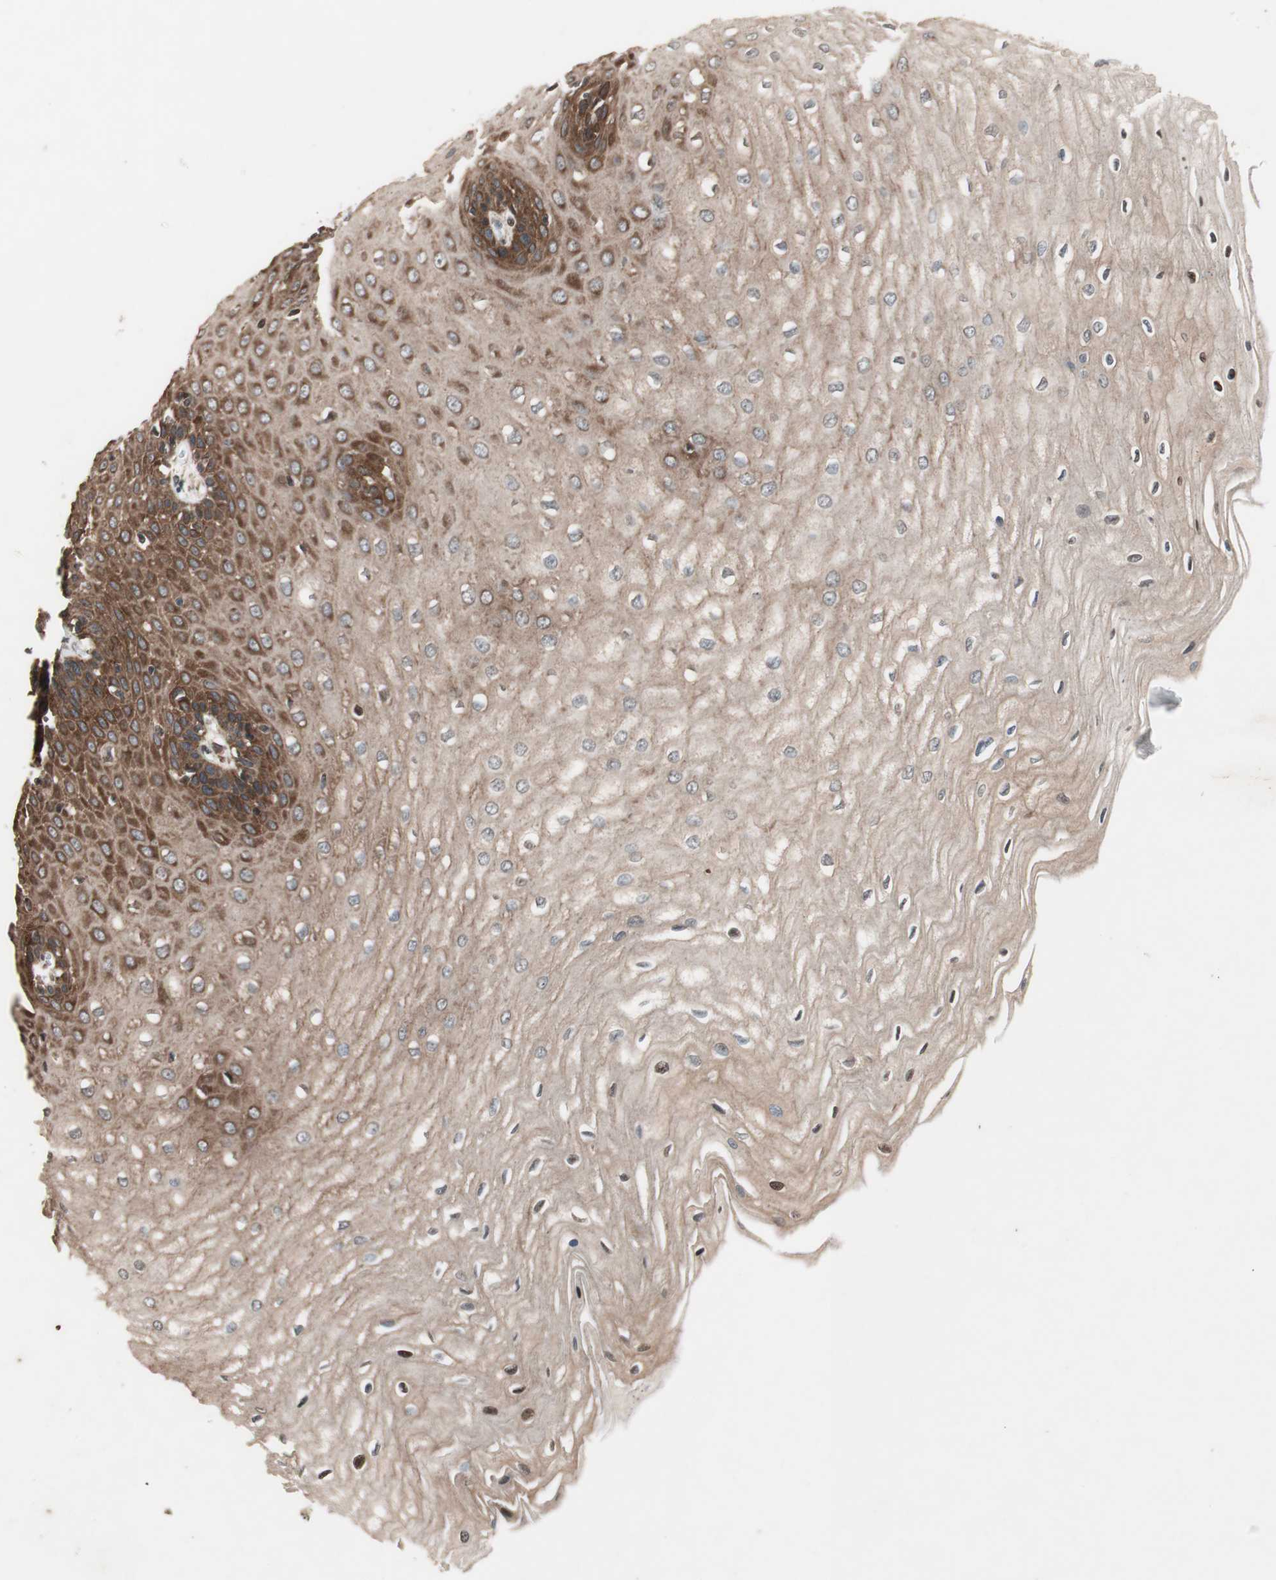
{"staining": {"intensity": "strong", "quantity": ">75%", "location": "cytoplasmic/membranous"}, "tissue": "esophagus", "cell_type": "Squamous epithelial cells", "image_type": "normal", "snomed": [{"axis": "morphology", "description": "Normal tissue, NOS"}, {"axis": "morphology", "description": "Squamous cell carcinoma, NOS"}, {"axis": "topography", "description": "Esophagus"}], "caption": "This photomicrograph exhibits immunohistochemistry staining of unremarkable human esophagus, with high strong cytoplasmic/membranous expression in about >75% of squamous epithelial cells.", "gene": "NF2", "patient": {"sex": "male", "age": 65}}